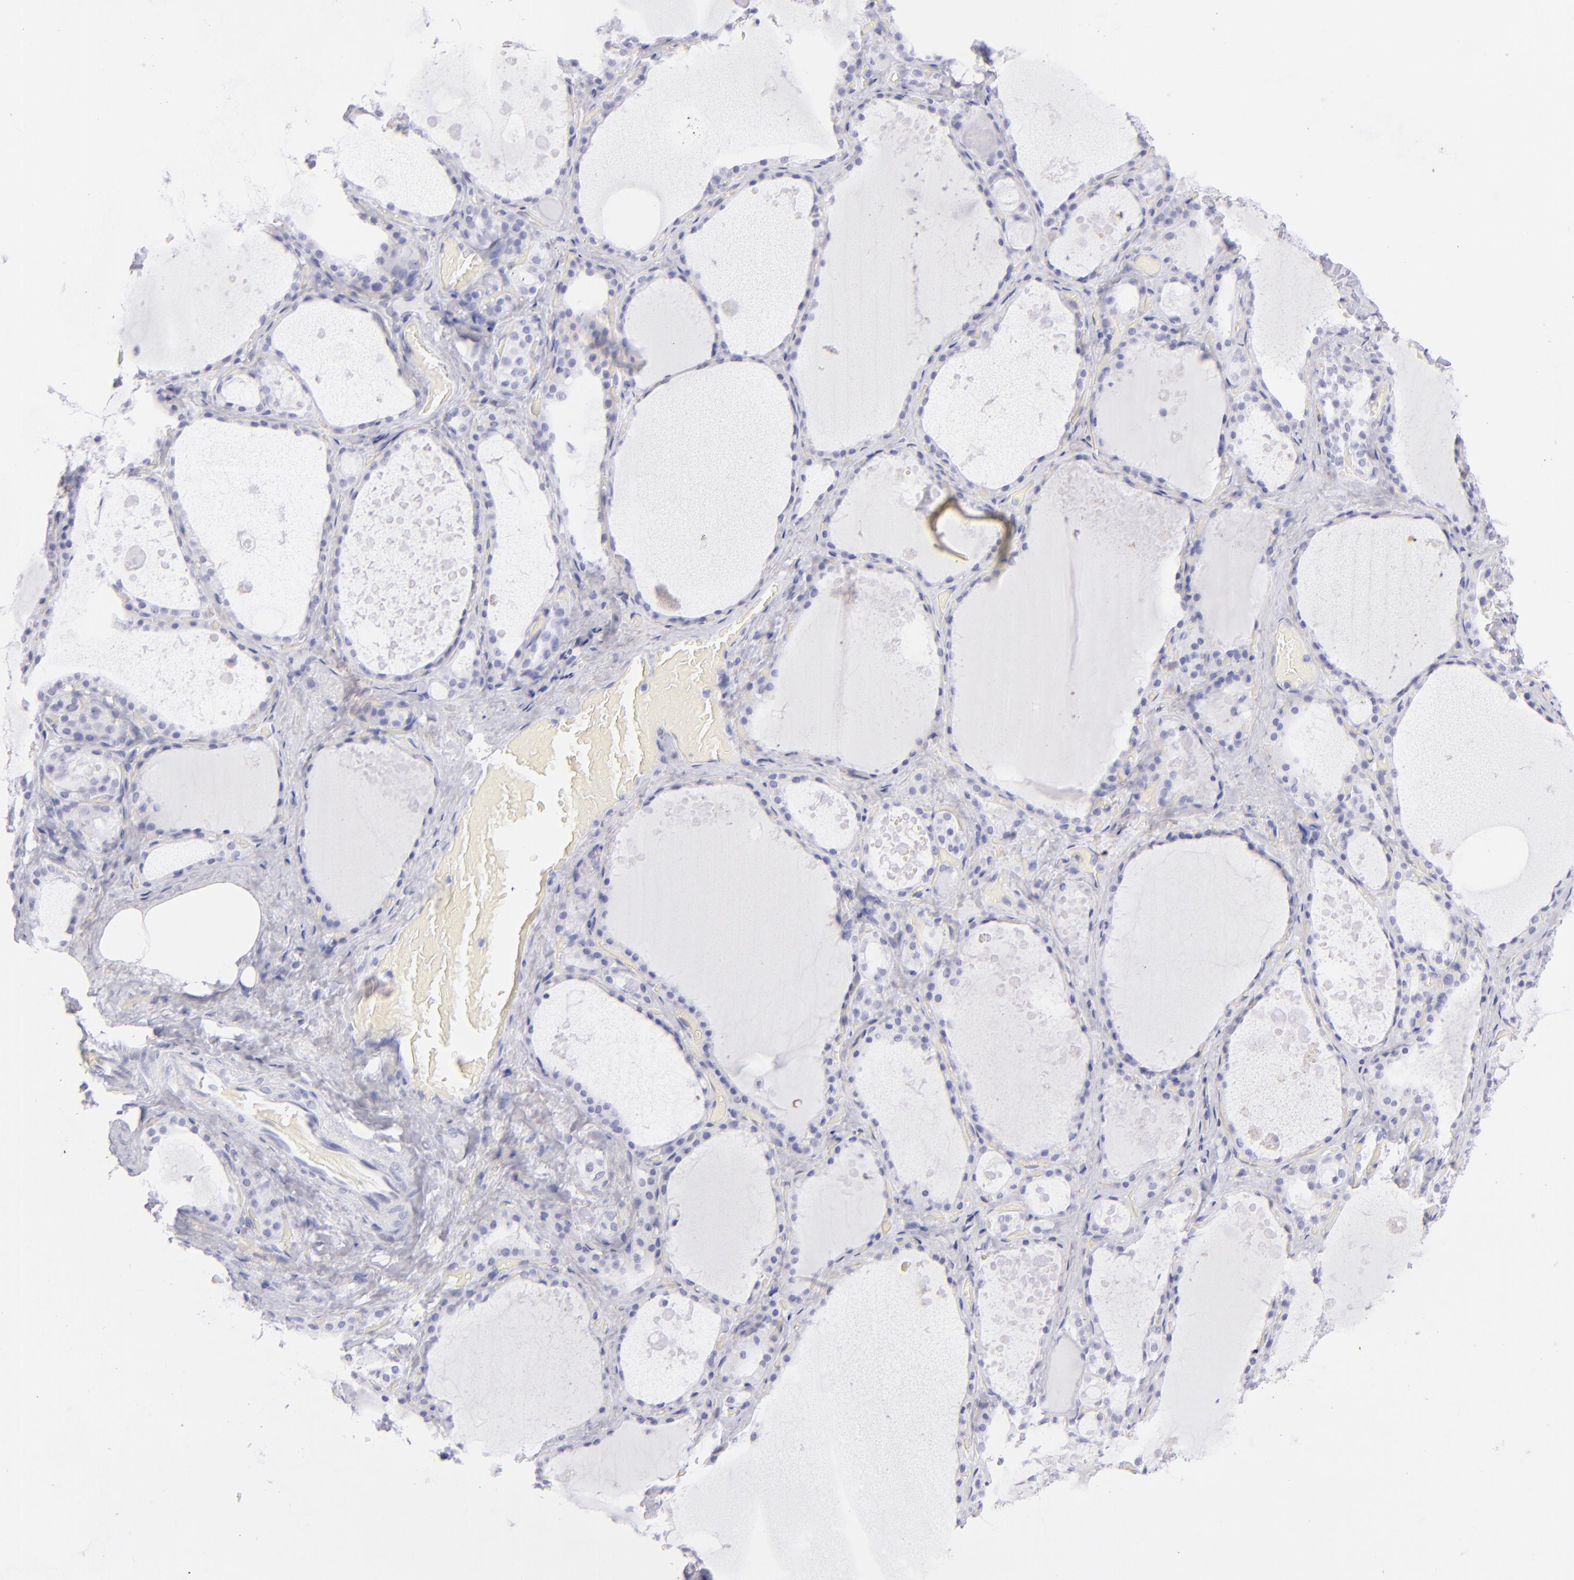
{"staining": {"intensity": "negative", "quantity": "none", "location": "none"}, "tissue": "thyroid gland", "cell_type": "Glandular cells", "image_type": "normal", "snomed": [{"axis": "morphology", "description": "Normal tissue, NOS"}, {"axis": "topography", "description": "Thyroid gland"}], "caption": "IHC histopathology image of benign thyroid gland stained for a protein (brown), which shows no positivity in glandular cells.", "gene": "CD72", "patient": {"sex": "male", "age": 61}}